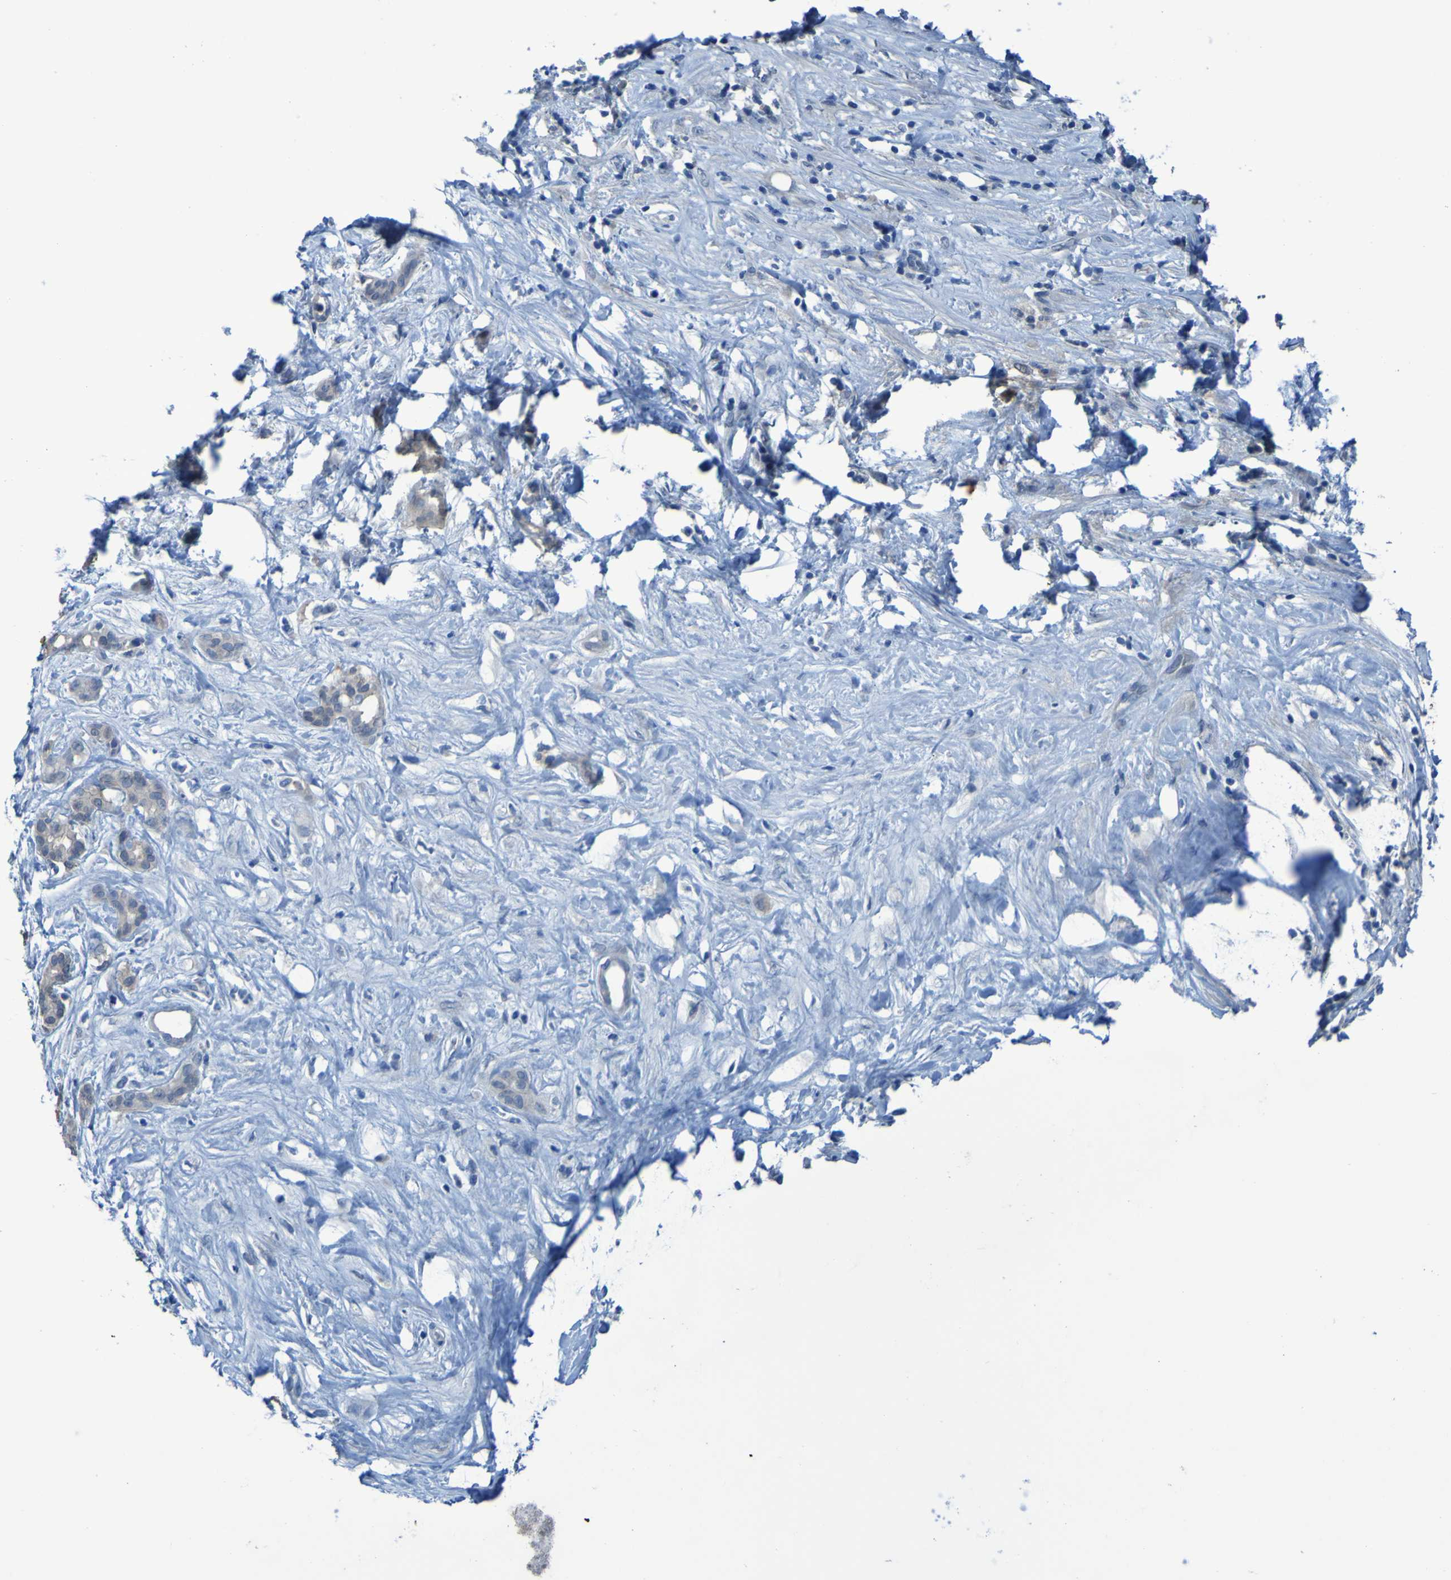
{"staining": {"intensity": "weak", "quantity": "25%-75%", "location": "cytoplasmic/membranous"}, "tissue": "pancreatic cancer", "cell_type": "Tumor cells", "image_type": "cancer", "snomed": [{"axis": "morphology", "description": "Adenocarcinoma, NOS"}, {"axis": "topography", "description": "Pancreas"}], "caption": "IHC staining of pancreatic adenocarcinoma, which shows low levels of weak cytoplasmic/membranous positivity in approximately 25%-75% of tumor cells indicating weak cytoplasmic/membranous protein expression. The staining was performed using DAB (brown) for protein detection and nuclei were counterstained in hematoxylin (blue).", "gene": "CLDN18", "patient": {"sex": "male", "age": 41}}